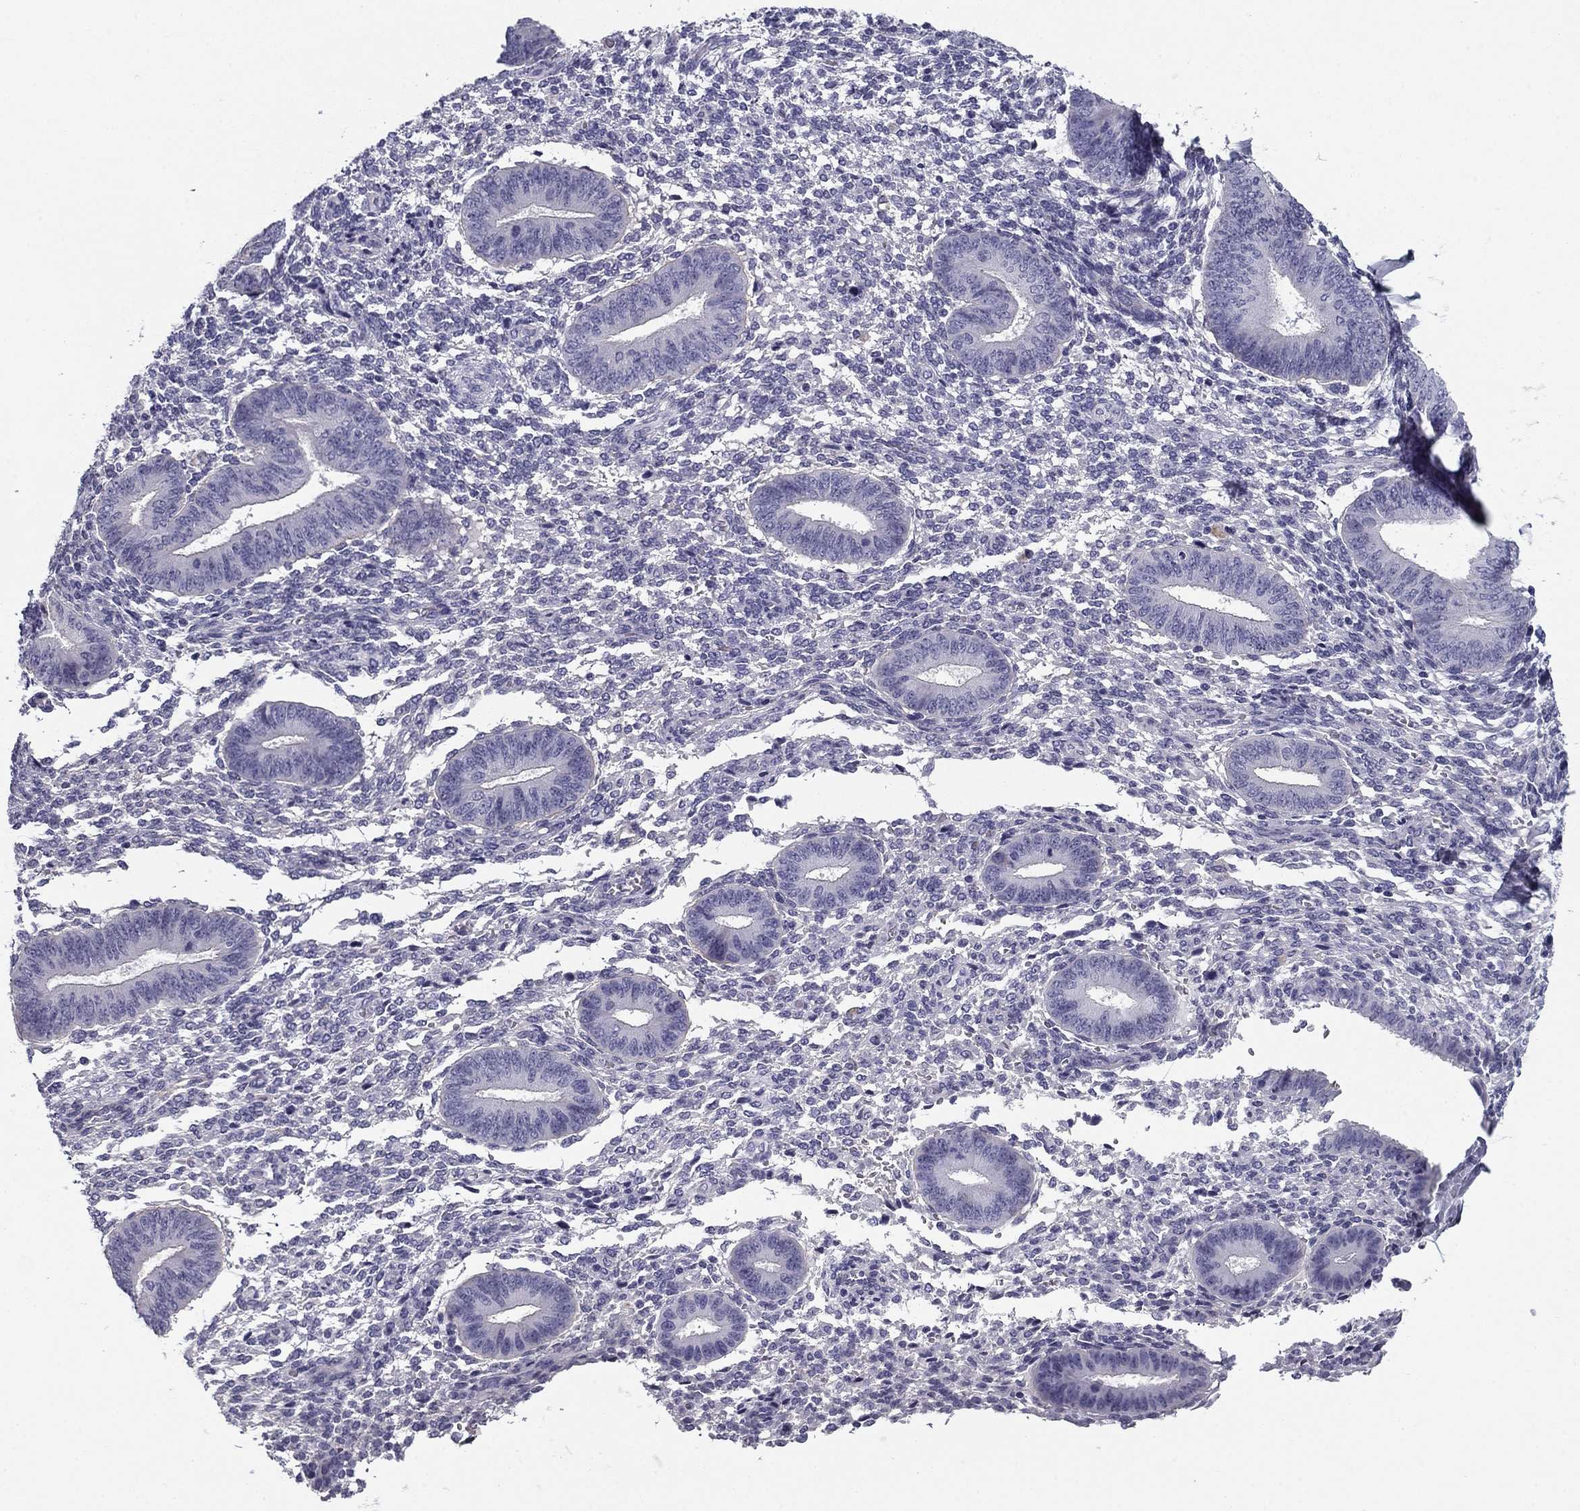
{"staining": {"intensity": "negative", "quantity": "none", "location": "none"}, "tissue": "endometrium", "cell_type": "Cells in endometrial stroma", "image_type": "normal", "snomed": [{"axis": "morphology", "description": "Normal tissue, NOS"}, {"axis": "topography", "description": "Endometrium"}], "caption": "Endometrium stained for a protein using immunohistochemistry shows no positivity cells in endometrial stroma.", "gene": "FLNC", "patient": {"sex": "female", "age": 47}}